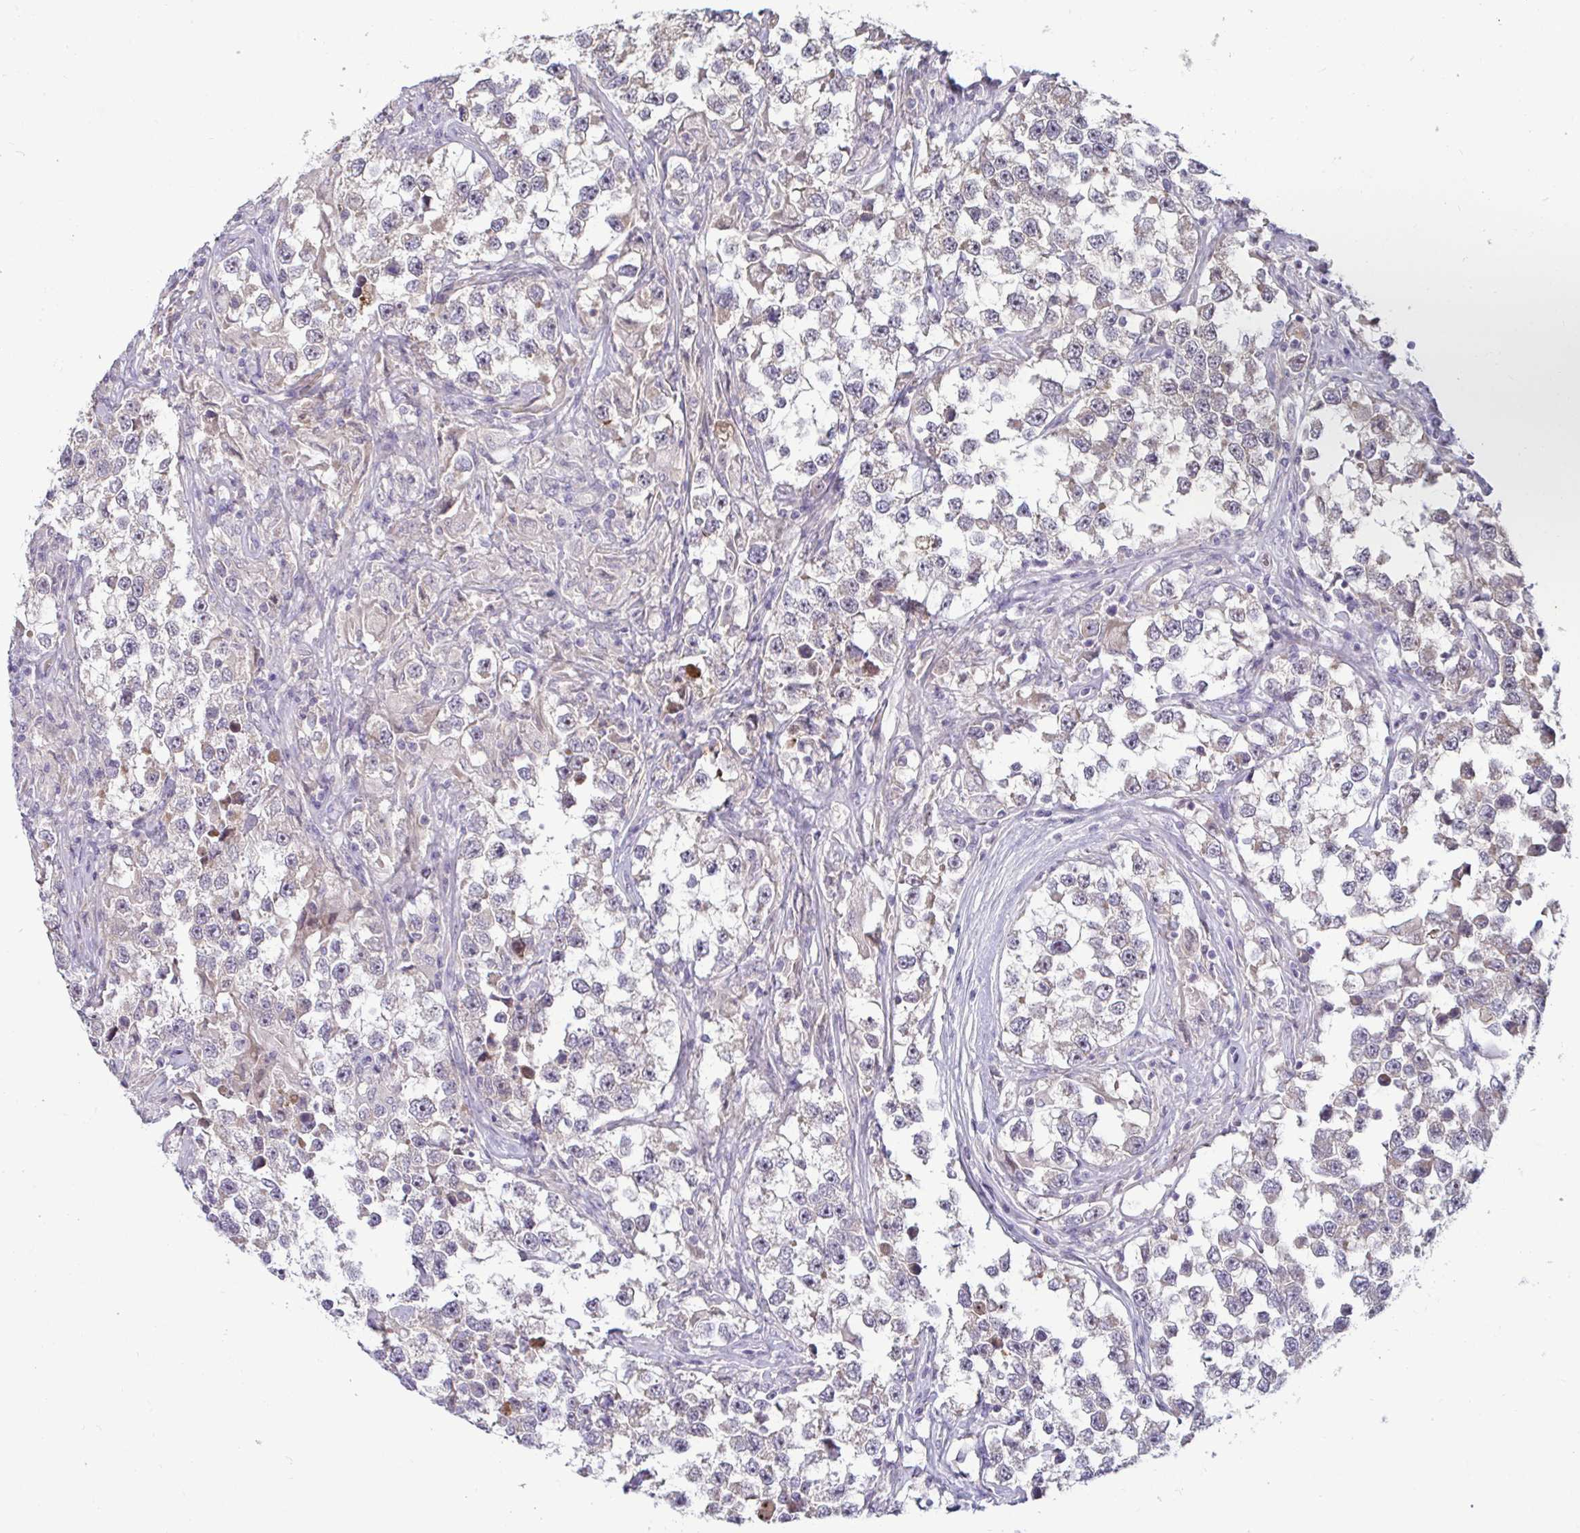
{"staining": {"intensity": "negative", "quantity": "none", "location": "none"}, "tissue": "testis cancer", "cell_type": "Tumor cells", "image_type": "cancer", "snomed": [{"axis": "morphology", "description": "Seminoma, NOS"}, {"axis": "topography", "description": "Testis"}], "caption": "Immunohistochemistry of testis cancer (seminoma) demonstrates no positivity in tumor cells.", "gene": "GSTM1", "patient": {"sex": "male", "age": 46}}